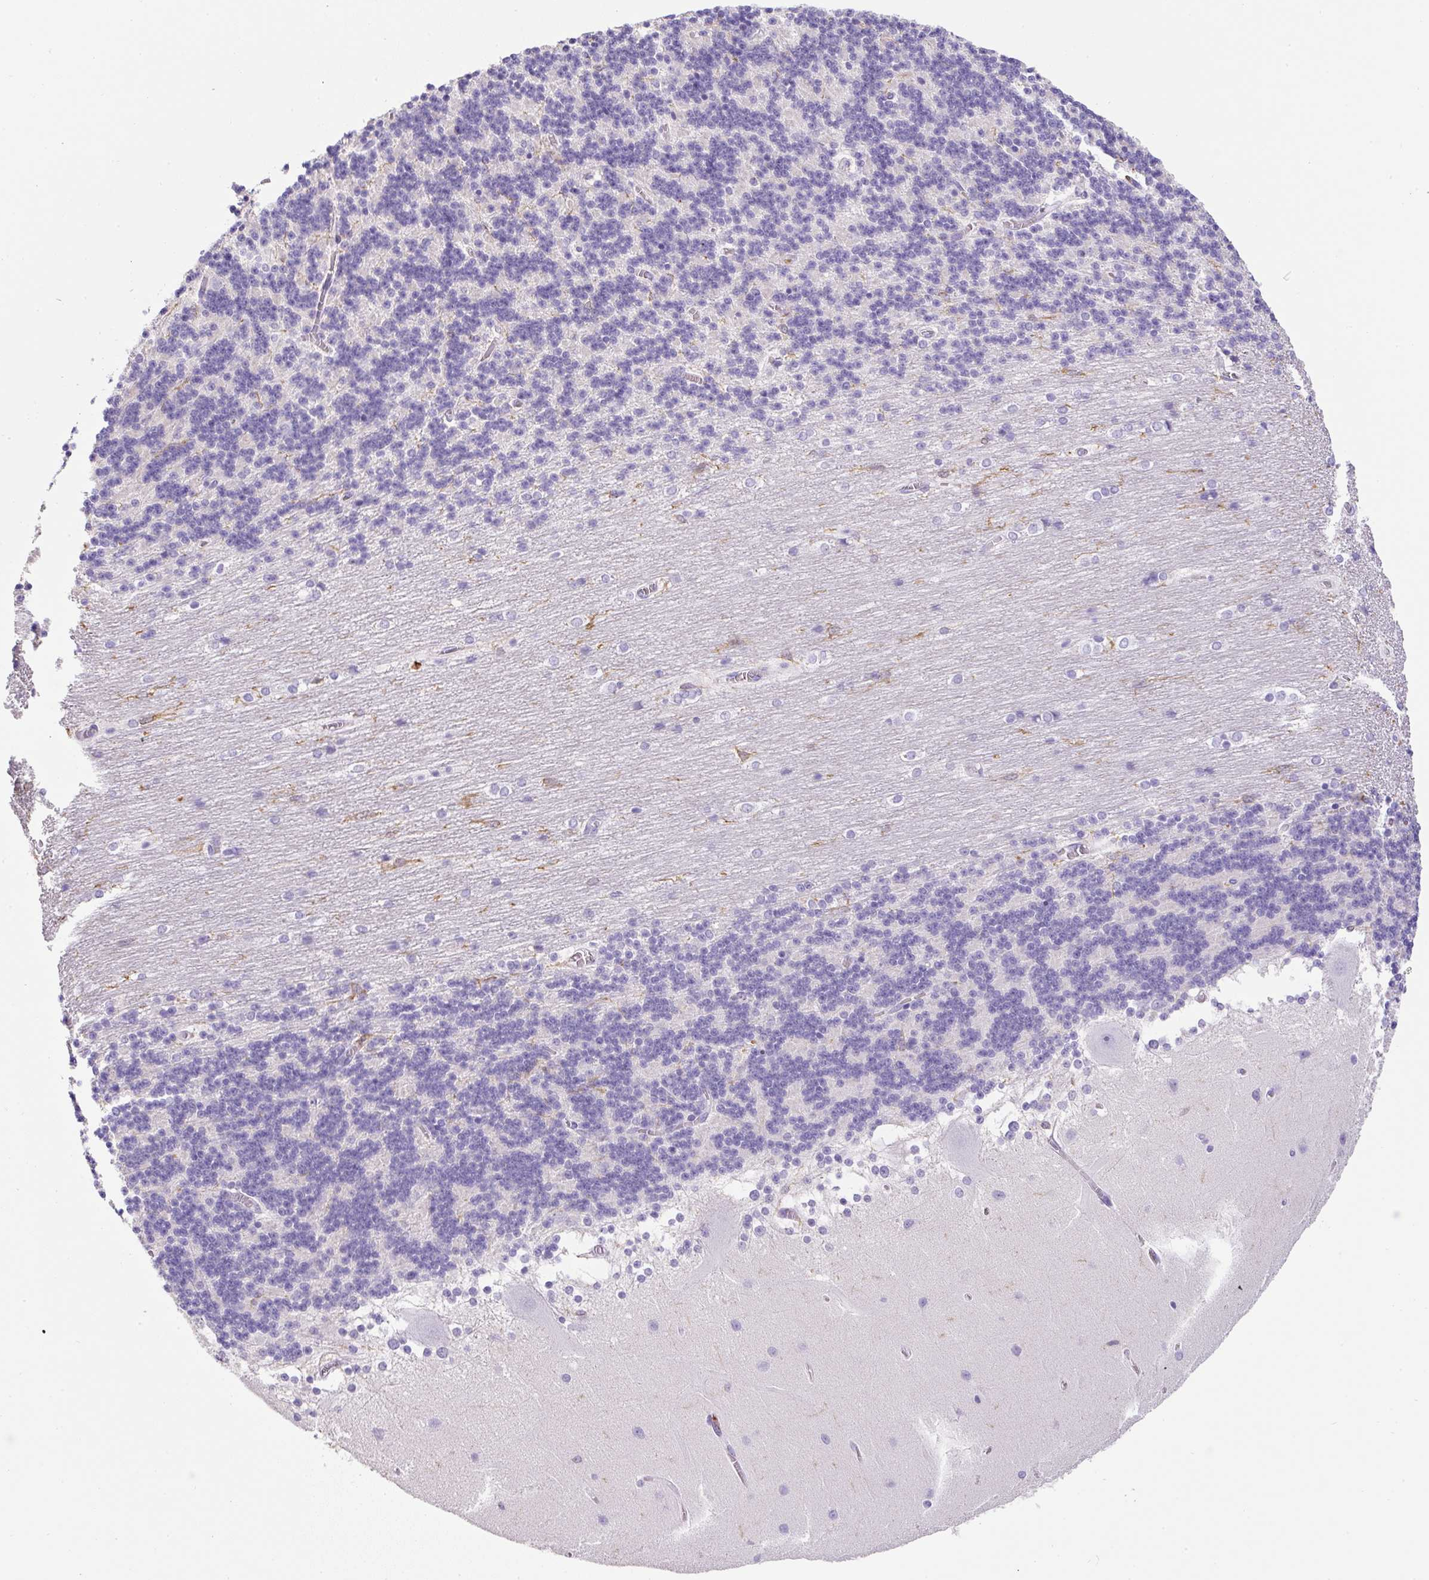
{"staining": {"intensity": "negative", "quantity": "none", "location": "none"}, "tissue": "cerebellum", "cell_type": "Cells in granular layer", "image_type": "normal", "snomed": [{"axis": "morphology", "description": "Normal tissue, NOS"}, {"axis": "topography", "description": "Cerebellum"}], "caption": "Photomicrograph shows no protein staining in cells in granular layer of unremarkable cerebellum. (Stains: DAB immunohistochemistry (IHC) with hematoxylin counter stain, Microscopy: brightfield microscopy at high magnification).", "gene": "FAM228B", "patient": {"sex": "female", "age": 54}}